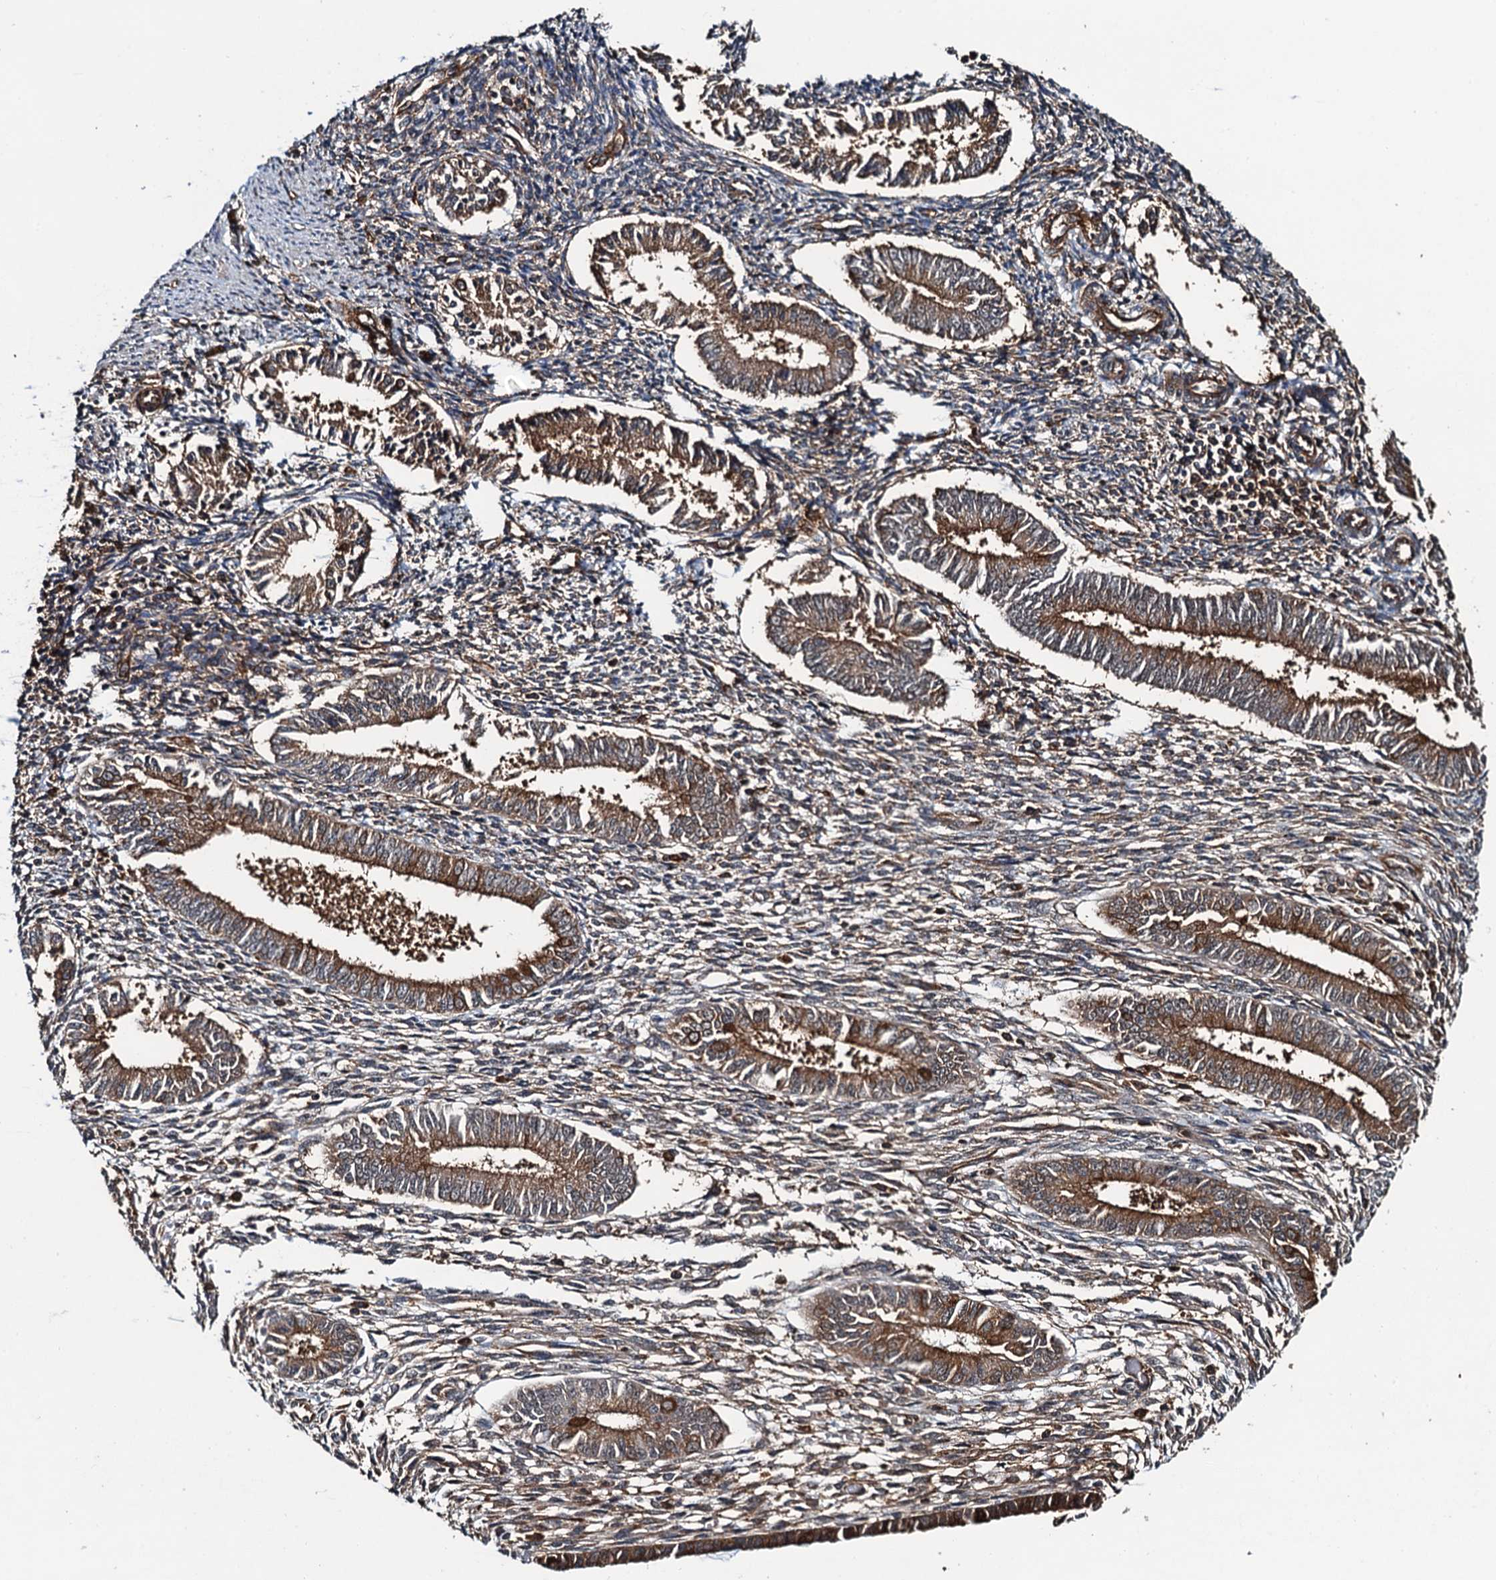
{"staining": {"intensity": "moderate", "quantity": "25%-75%", "location": "cytoplasmic/membranous"}, "tissue": "endometrium", "cell_type": "Cells in endometrial stroma", "image_type": "normal", "snomed": [{"axis": "morphology", "description": "Normal tissue, NOS"}, {"axis": "topography", "description": "Uterus"}, {"axis": "topography", "description": "Endometrium"}], "caption": "This is a micrograph of immunohistochemistry staining of normal endometrium, which shows moderate expression in the cytoplasmic/membranous of cells in endometrial stroma.", "gene": "WHAMM", "patient": {"sex": "female", "age": 48}}